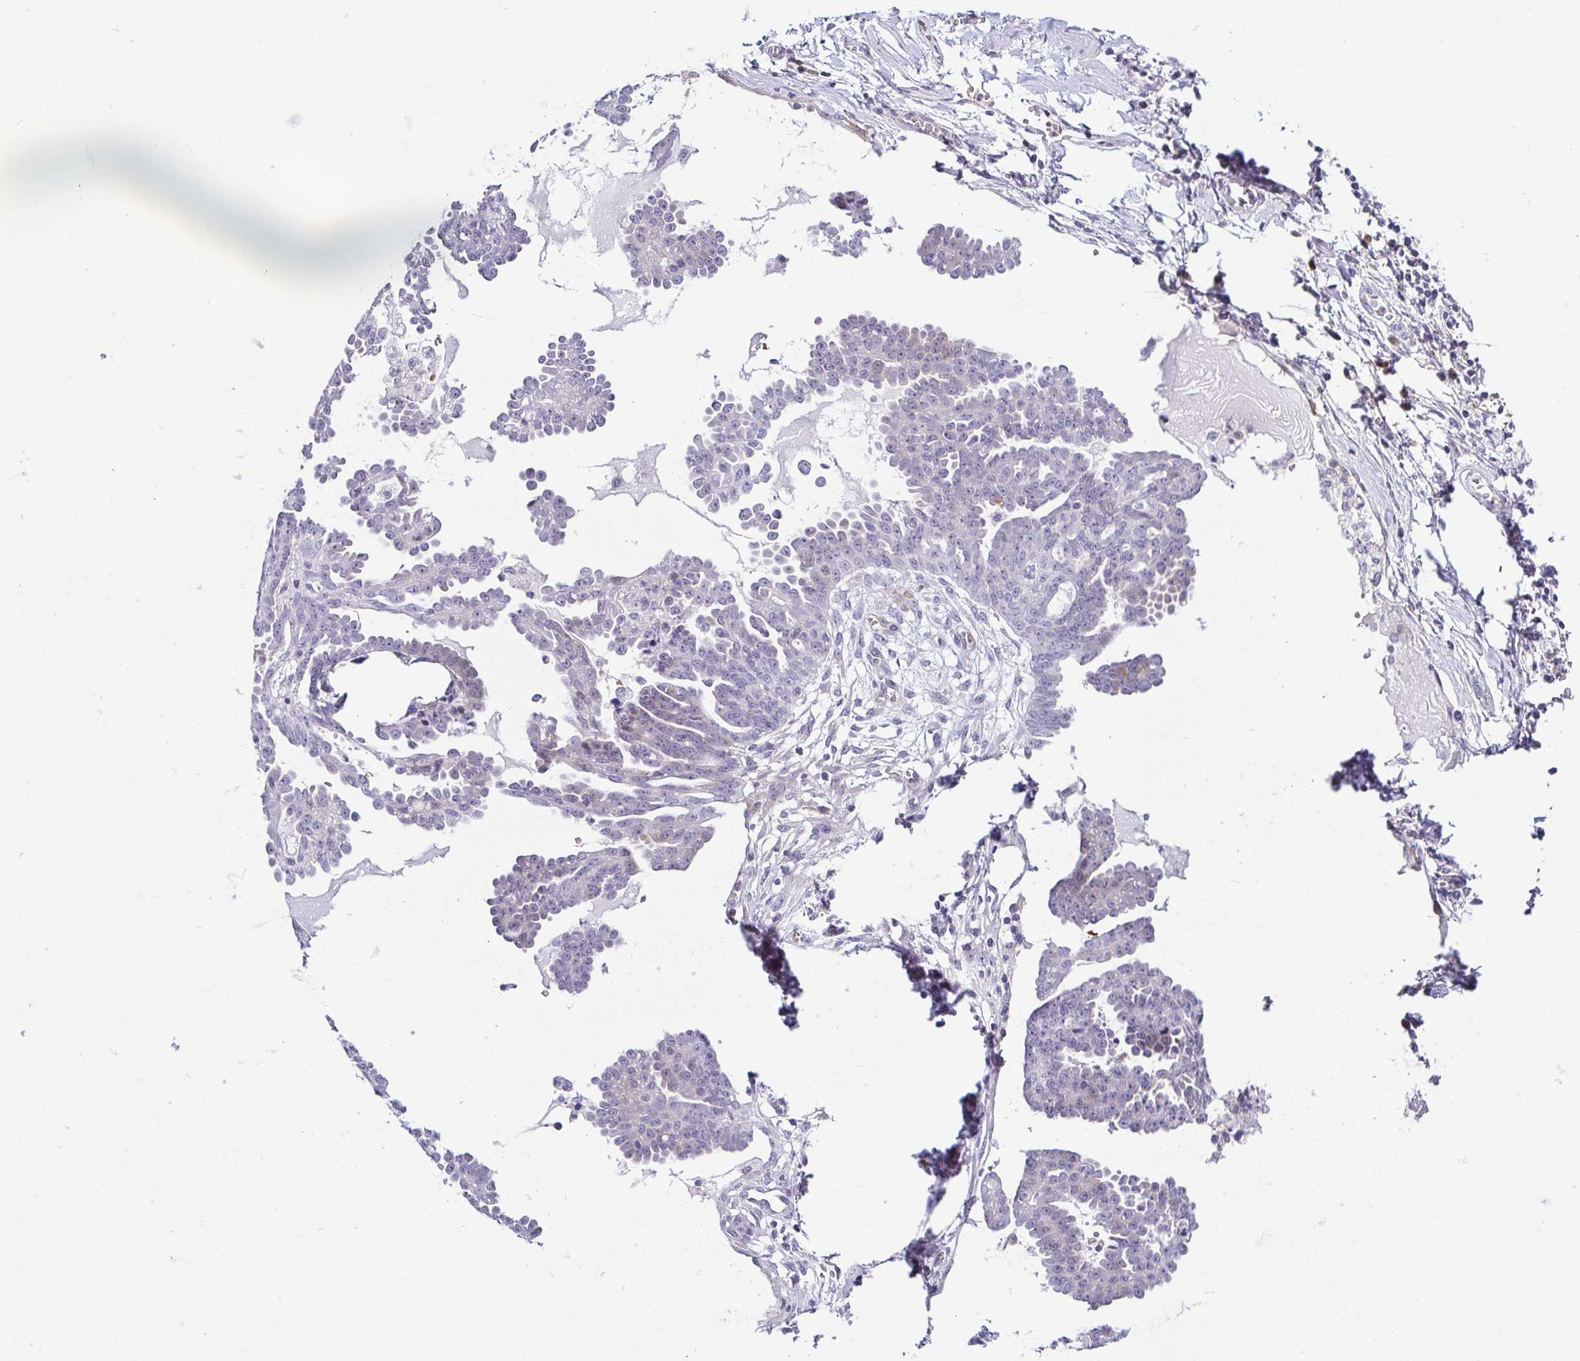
{"staining": {"intensity": "negative", "quantity": "none", "location": "none"}, "tissue": "ovarian cancer", "cell_type": "Tumor cells", "image_type": "cancer", "snomed": [{"axis": "morphology", "description": "Cystadenocarcinoma, serous, NOS"}, {"axis": "topography", "description": "Ovary"}], "caption": "This is a histopathology image of immunohistochemistry (IHC) staining of ovarian serous cystadenocarcinoma, which shows no positivity in tumor cells.", "gene": "FAM162B", "patient": {"sex": "female", "age": 71}}